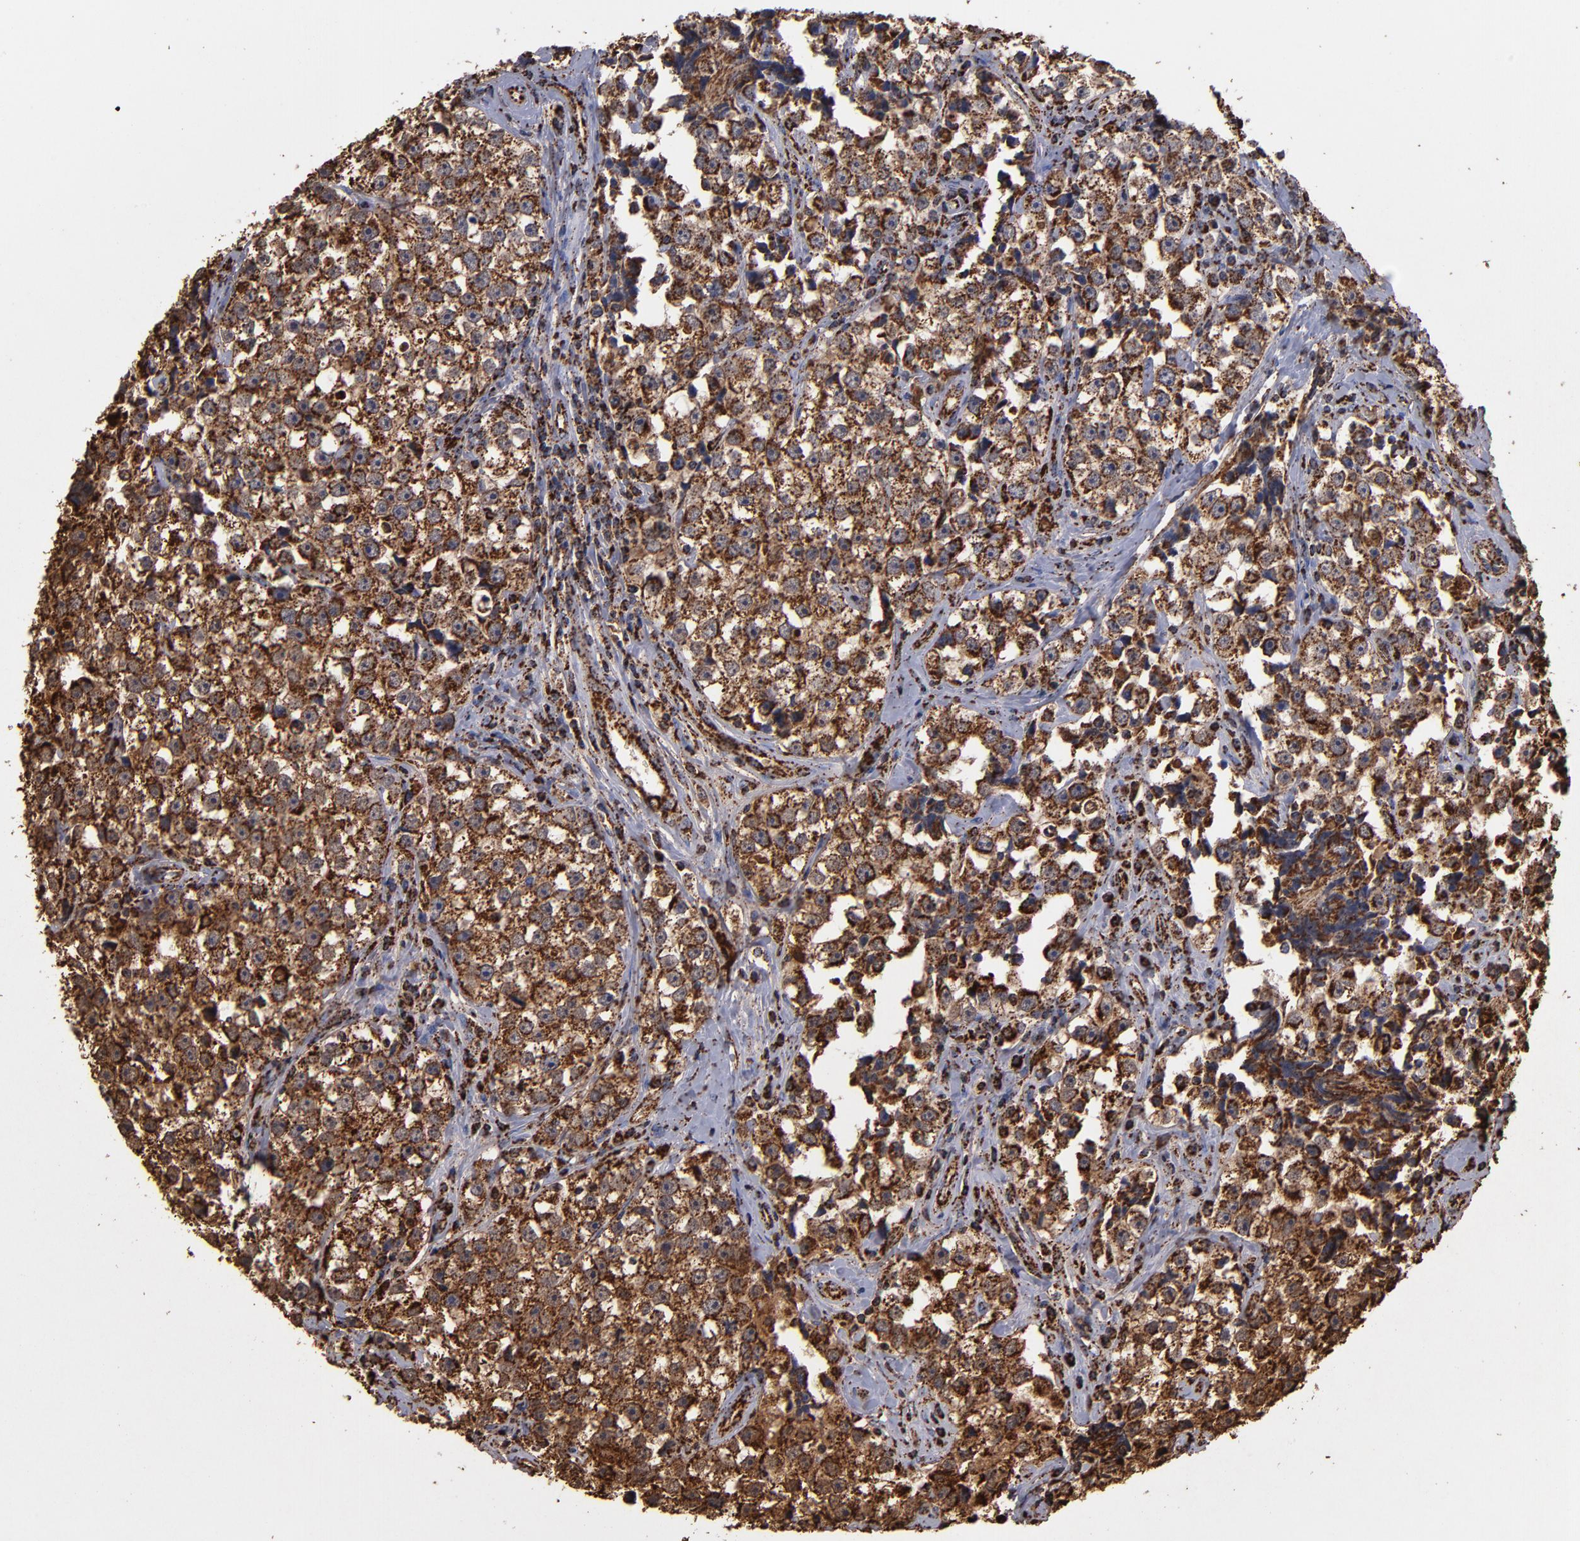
{"staining": {"intensity": "strong", "quantity": ">75%", "location": "cytoplasmic/membranous"}, "tissue": "testis cancer", "cell_type": "Tumor cells", "image_type": "cancer", "snomed": [{"axis": "morphology", "description": "Seminoma, NOS"}, {"axis": "topography", "description": "Testis"}], "caption": "This micrograph exhibits seminoma (testis) stained with immunohistochemistry (IHC) to label a protein in brown. The cytoplasmic/membranous of tumor cells show strong positivity for the protein. Nuclei are counter-stained blue.", "gene": "SOD2", "patient": {"sex": "male", "age": 32}}